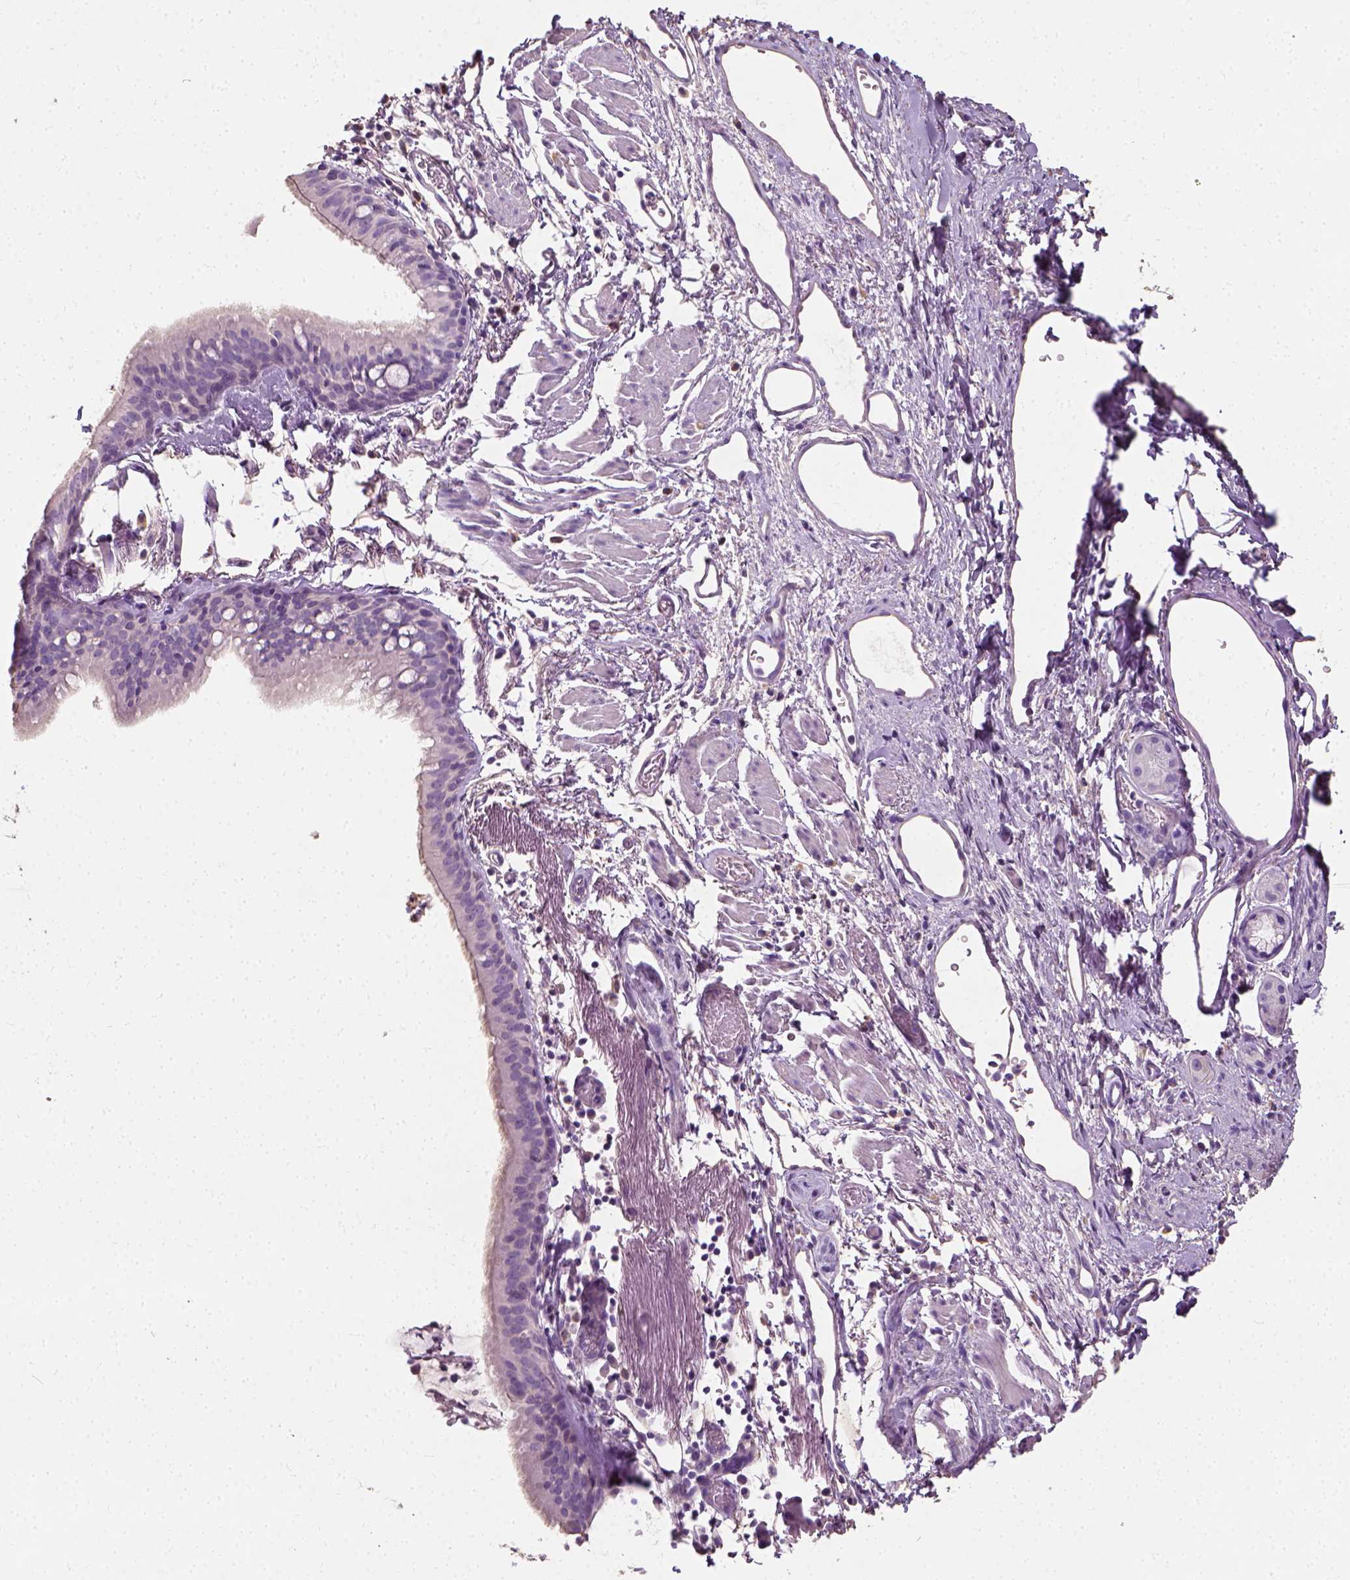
{"staining": {"intensity": "weak", "quantity": "25%-75%", "location": "cytoplasmic/membranous"}, "tissue": "bronchus", "cell_type": "Respiratory epithelial cells", "image_type": "normal", "snomed": [{"axis": "morphology", "description": "Normal tissue, NOS"}, {"axis": "morphology", "description": "Adenocarcinoma, NOS"}, {"axis": "topography", "description": "Bronchus"}], "caption": "Immunohistochemical staining of normal human bronchus shows low levels of weak cytoplasmic/membranous positivity in approximately 25%-75% of respiratory epithelial cells. (brown staining indicates protein expression, while blue staining denotes nuclei).", "gene": "DHCR24", "patient": {"sex": "male", "age": 68}}